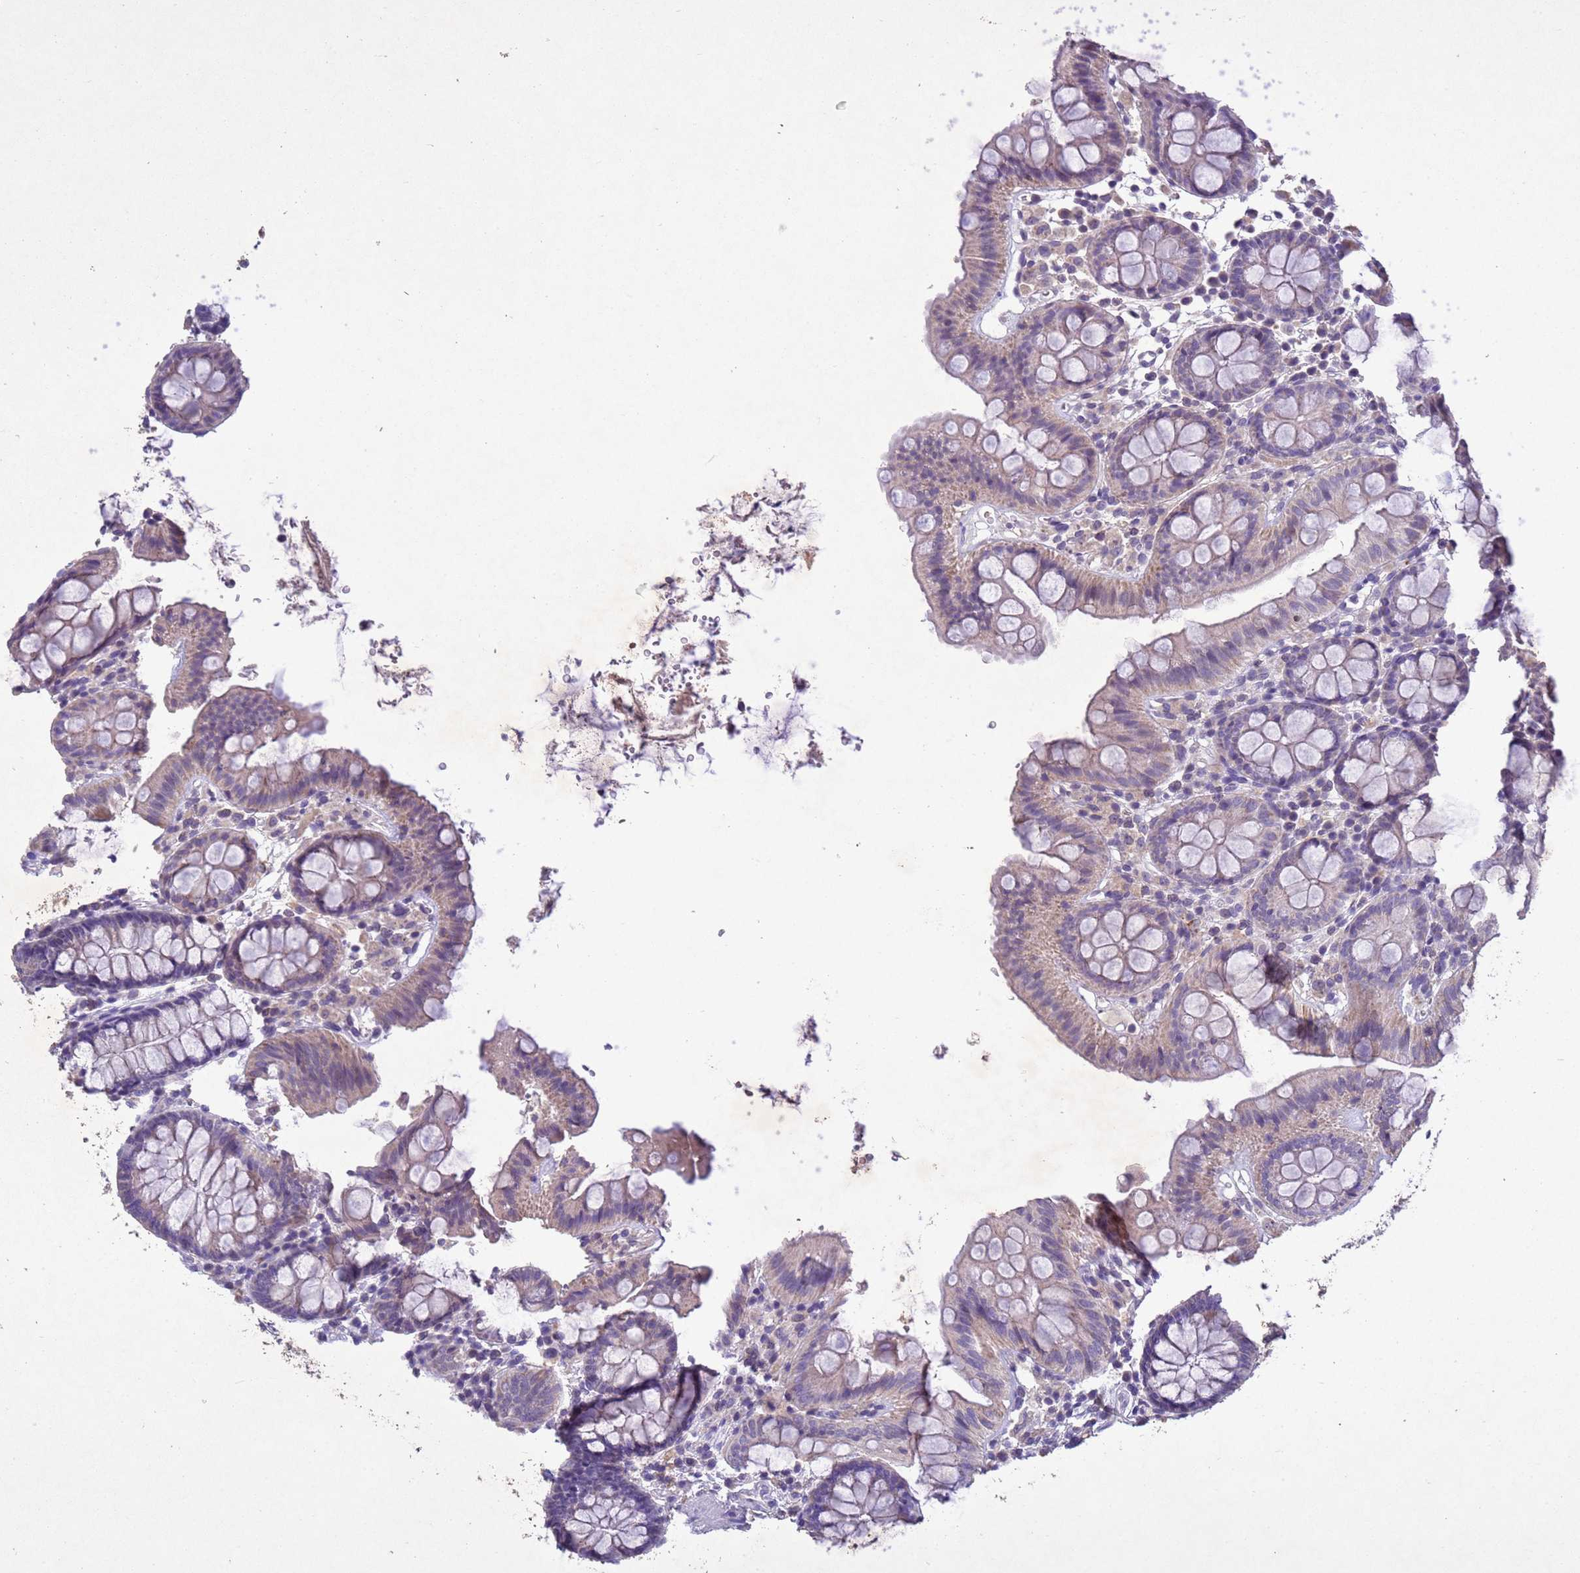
{"staining": {"intensity": "negative", "quantity": "none", "location": "none"}, "tissue": "colon", "cell_type": "Endothelial cells", "image_type": "normal", "snomed": [{"axis": "morphology", "description": "Normal tissue, NOS"}, {"axis": "topography", "description": "Colon"}], "caption": "DAB immunohistochemical staining of benign colon displays no significant positivity in endothelial cells.", "gene": "NLRP11", "patient": {"sex": "male", "age": 75}}